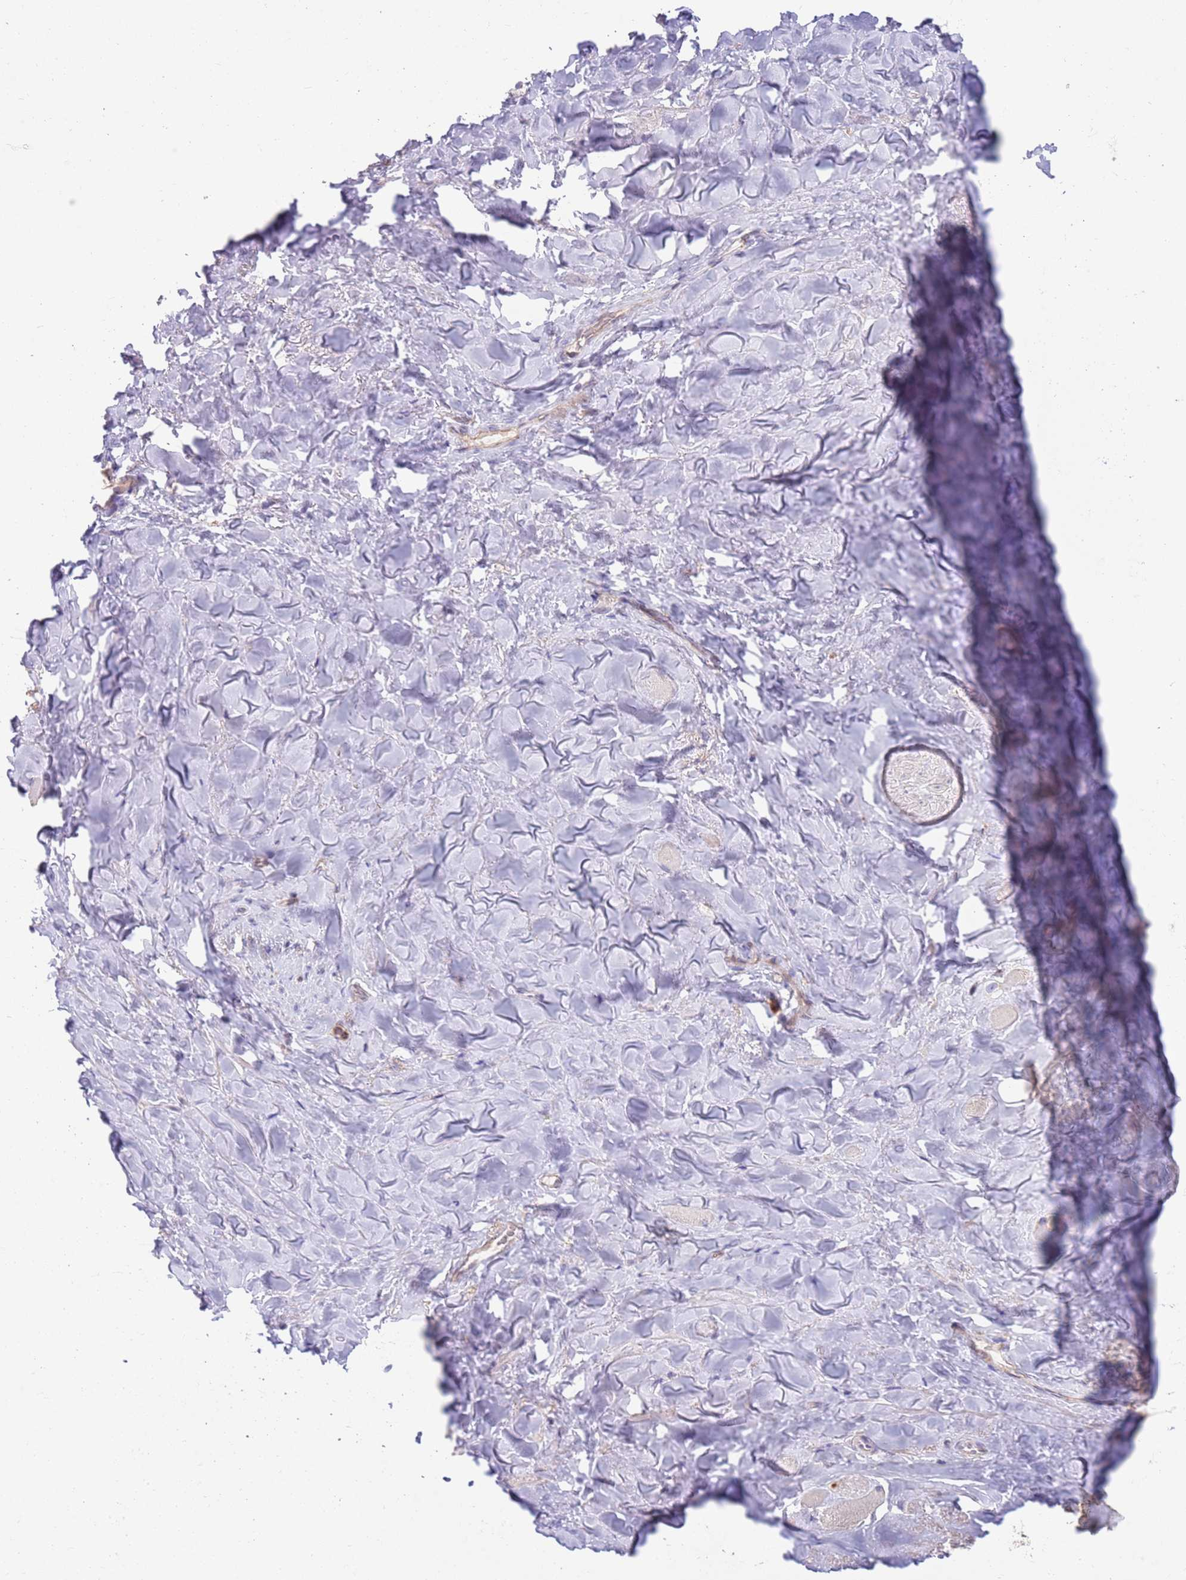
{"staining": {"intensity": "negative", "quantity": "none", "location": "none"}, "tissue": "smooth muscle", "cell_type": "Smooth muscle cells", "image_type": "normal", "snomed": [{"axis": "morphology", "description": "Normal tissue, NOS"}, {"axis": "topography", "description": "Smooth muscle"}, {"axis": "topography", "description": "Peripheral nerve tissue"}], "caption": "Smooth muscle cells show no significant positivity in benign smooth muscle. Nuclei are stained in blue.", "gene": "DDT", "patient": {"sex": "male", "age": 69}}